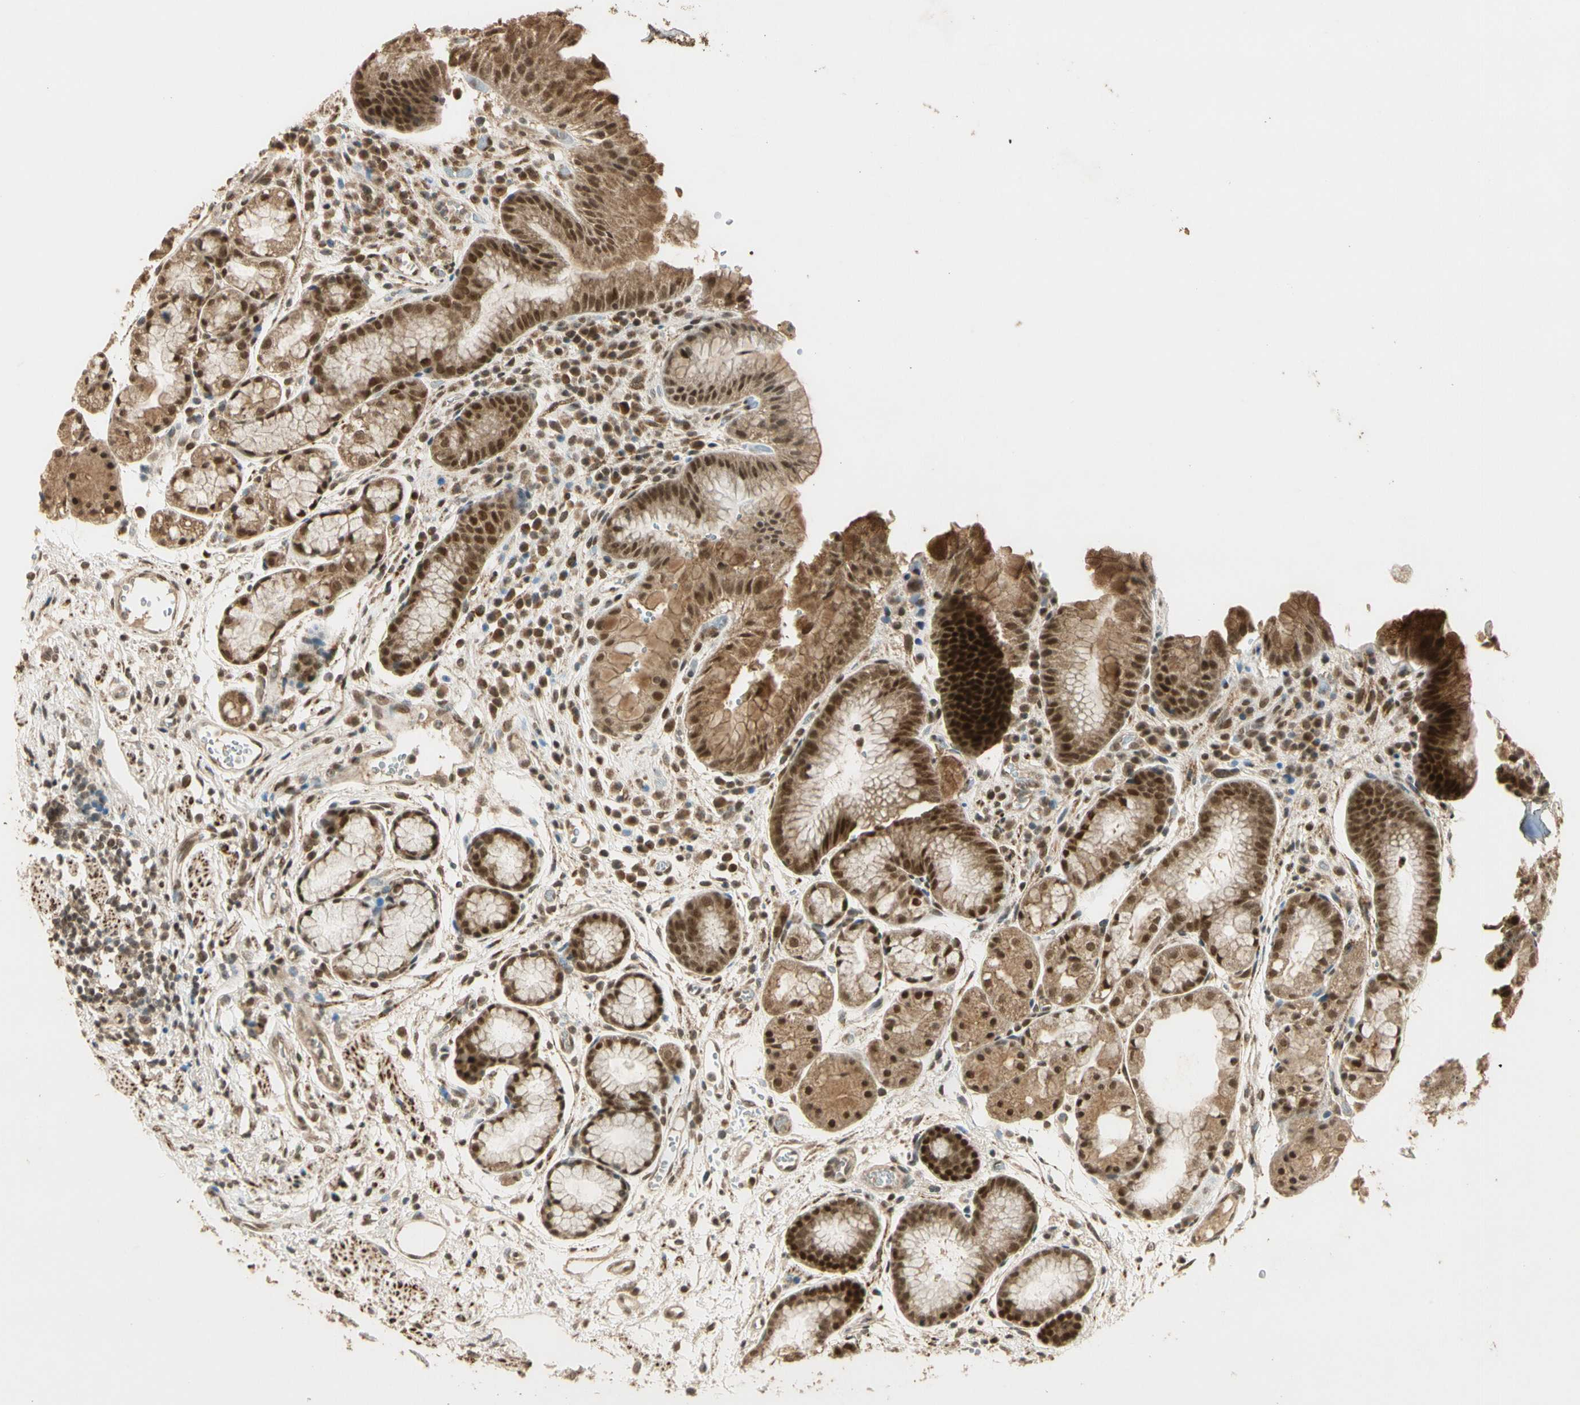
{"staining": {"intensity": "moderate", "quantity": ">75%", "location": "cytoplasmic/membranous,nuclear"}, "tissue": "stomach", "cell_type": "Glandular cells", "image_type": "normal", "snomed": [{"axis": "morphology", "description": "Normal tissue, NOS"}, {"axis": "topography", "description": "Stomach, upper"}], "caption": "Stomach stained with DAB (3,3'-diaminobenzidine) immunohistochemistry (IHC) displays medium levels of moderate cytoplasmic/membranous,nuclear positivity in approximately >75% of glandular cells. (DAB IHC with brightfield microscopy, high magnification).", "gene": "ZNF135", "patient": {"sex": "male", "age": 72}}